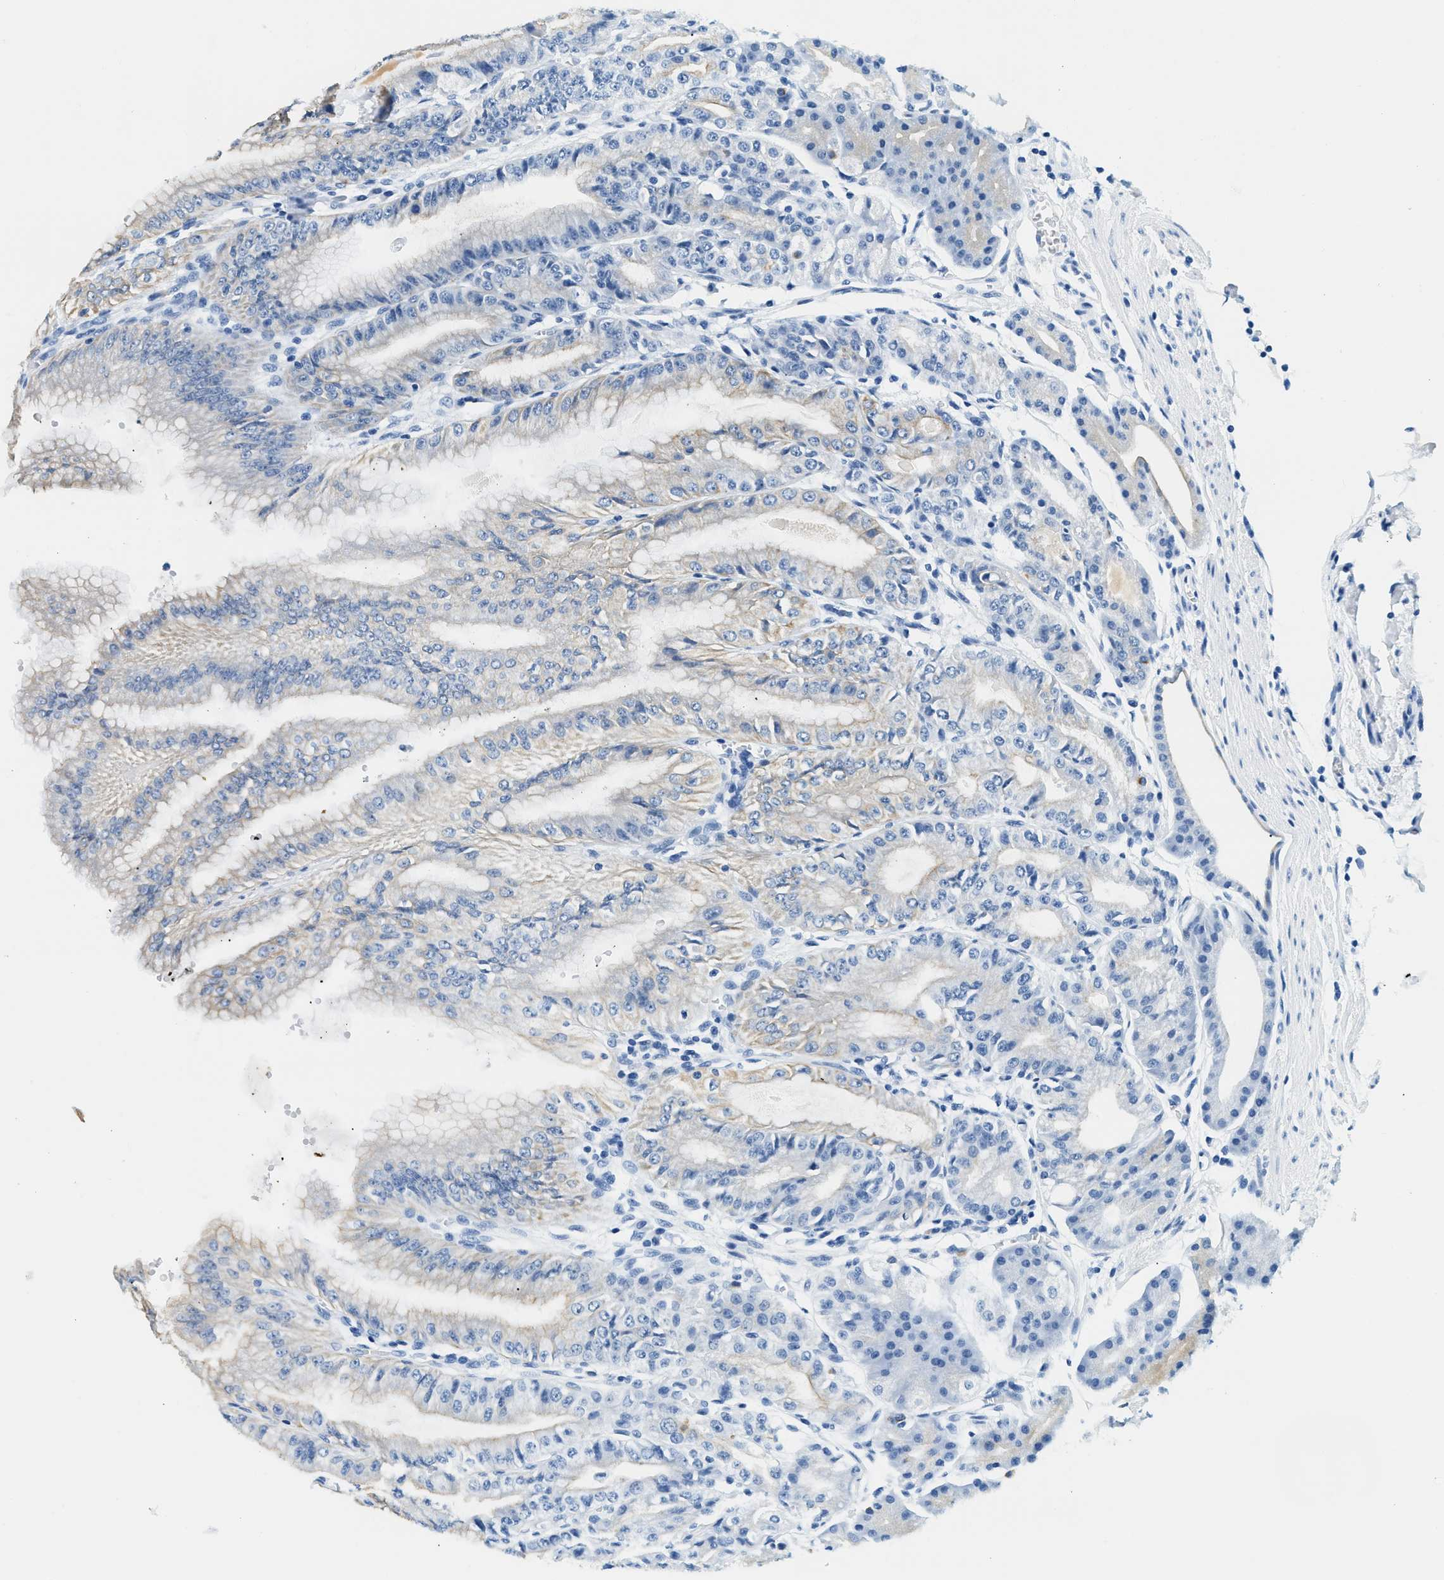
{"staining": {"intensity": "weak", "quantity": "<25%", "location": "cytoplasmic/membranous"}, "tissue": "stomach", "cell_type": "Glandular cells", "image_type": "normal", "snomed": [{"axis": "morphology", "description": "Normal tissue, NOS"}, {"axis": "topography", "description": "Stomach, lower"}], "caption": "Immunohistochemistry of normal human stomach demonstrates no expression in glandular cells. Nuclei are stained in blue.", "gene": "STXBP2", "patient": {"sex": "male", "age": 71}}